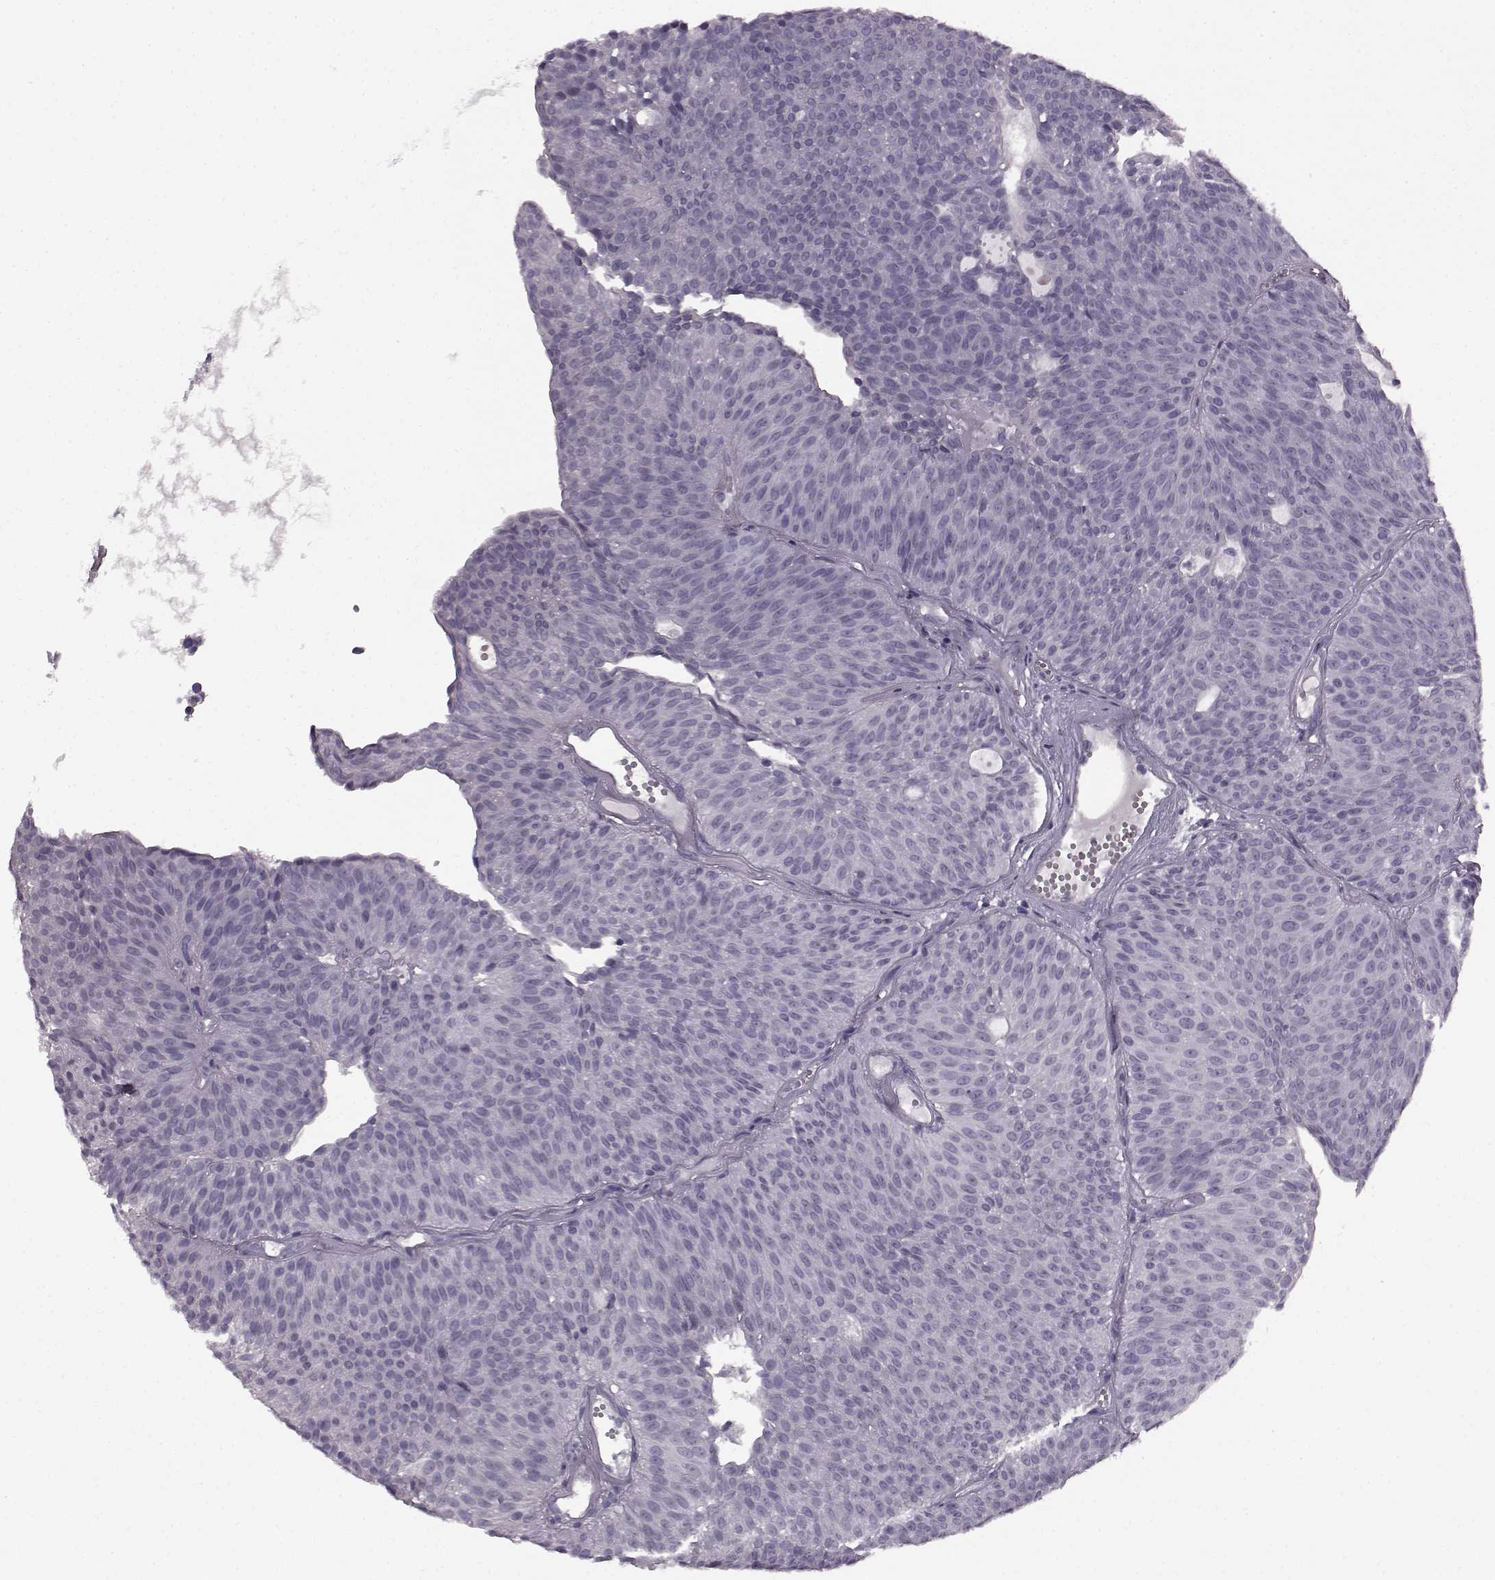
{"staining": {"intensity": "negative", "quantity": "none", "location": "none"}, "tissue": "urothelial cancer", "cell_type": "Tumor cells", "image_type": "cancer", "snomed": [{"axis": "morphology", "description": "Urothelial carcinoma, Low grade"}, {"axis": "topography", "description": "Urinary bladder"}], "caption": "Immunohistochemistry (IHC) histopathology image of neoplastic tissue: human urothelial carcinoma (low-grade) stained with DAB shows no significant protein positivity in tumor cells.", "gene": "PRPH2", "patient": {"sex": "male", "age": 63}}